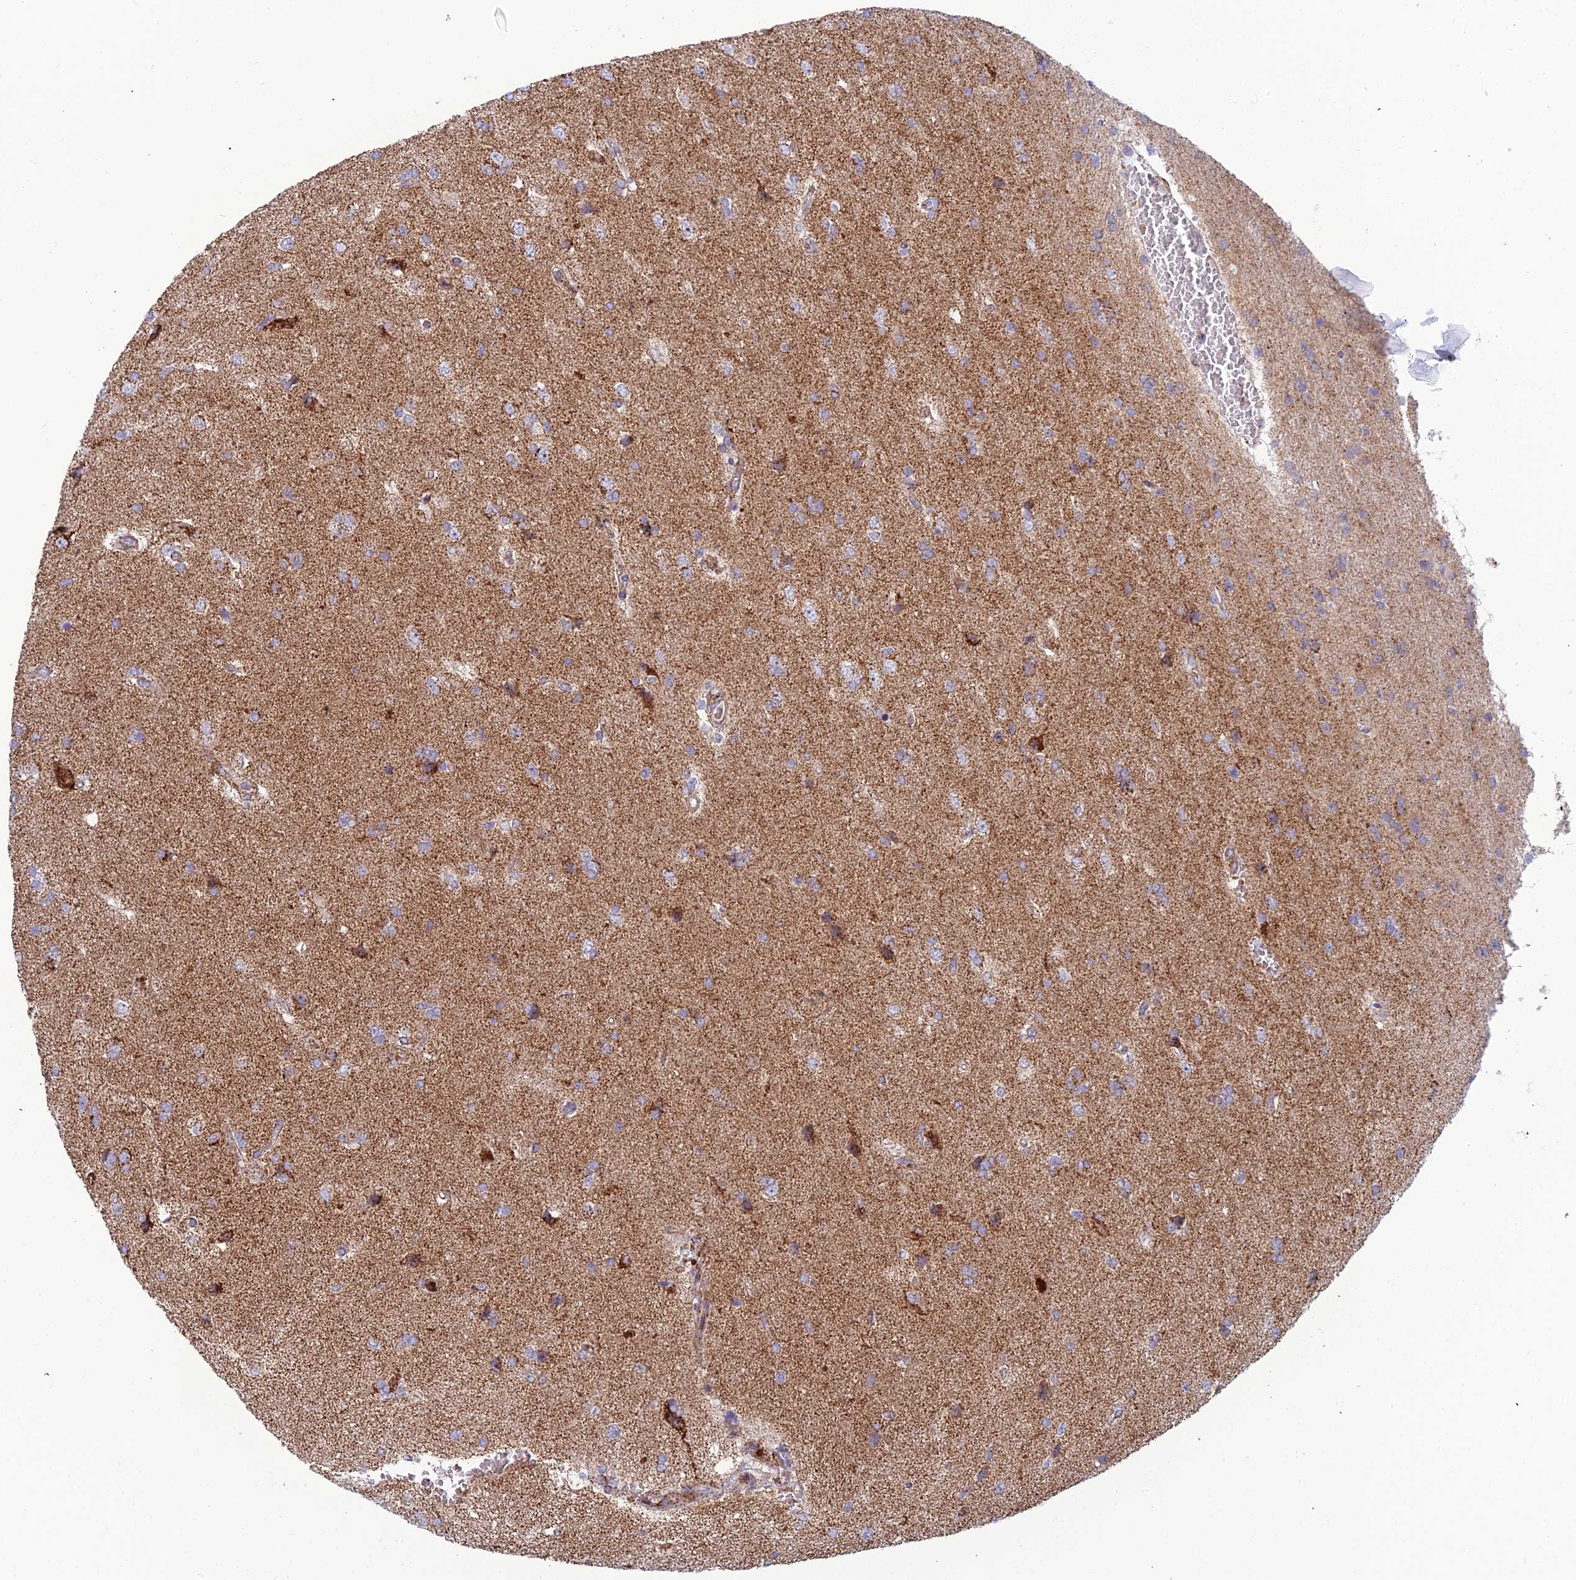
{"staining": {"intensity": "weak", "quantity": "25%-75%", "location": "cytoplasmic/membranous"}, "tissue": "glioma", "cell_type": "Tumor cells", "image_type": "cancer", "snomed": [{"axis": "morphology", "description": "Glioma, malignant, High grade"}, {"axis": "topography", "description": "Brain"}], "caption": "Immunohistochemical staining of malignant high-grade glioma exhibits low levels of weak cytoplasmic/membranous protein expression in approximately 25%-75% of tumor cells.", "gene": "SLC35F4", "patient": {"sex": "male", "age": 56}}